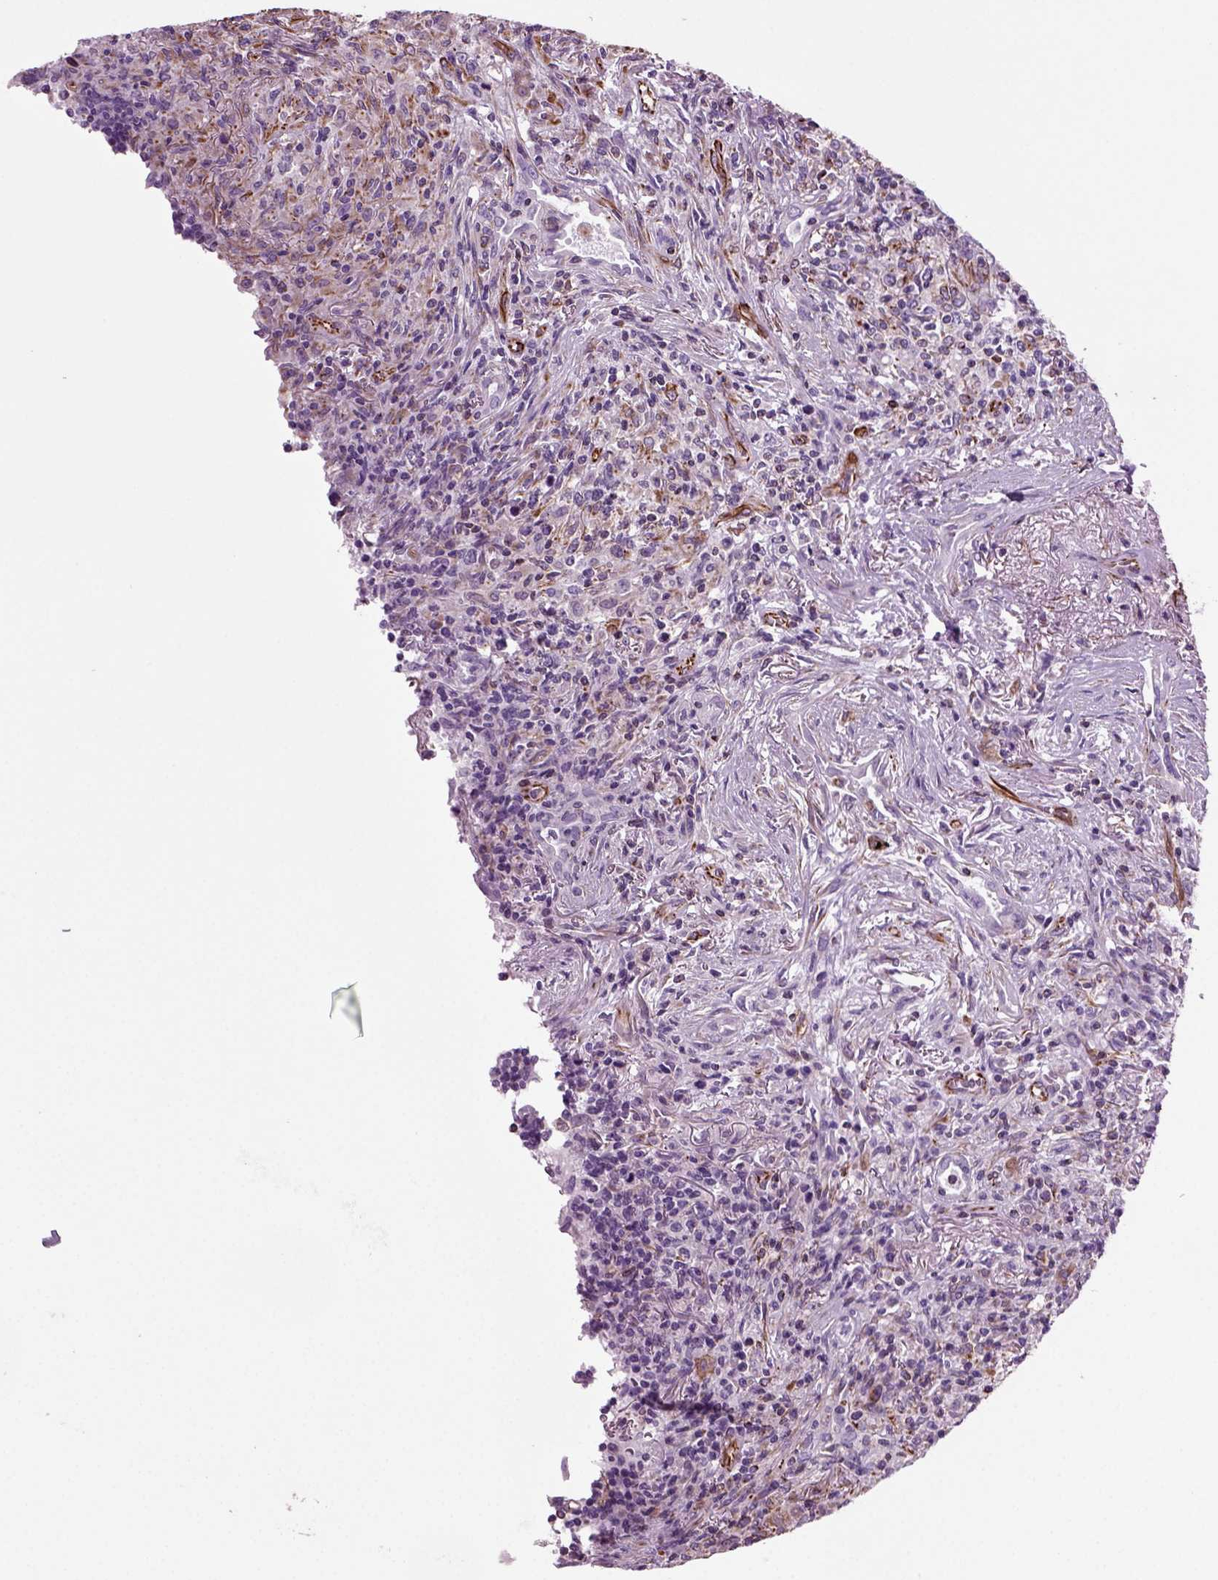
{"staining": {"intensity": "negative", "quantity": "none", "location": "none"}, "tissue": "lymphoma", "cell_type": "Tumor cells", "image_type": "cancer", "snomed": [{"axis": "morphology", "description": "Malignant lymphoma, non-Hodgkin's type, High grade"}, {"axis": "topography", "description": "Lung"}], "caption": "High-grade malignant lymphoma, non-Hodgkin's type was stained to show a protein in brown. There is no significant expression in tumor cells.", "gene": "ACER3", "patient": {"sex": "male", "age": 79}}